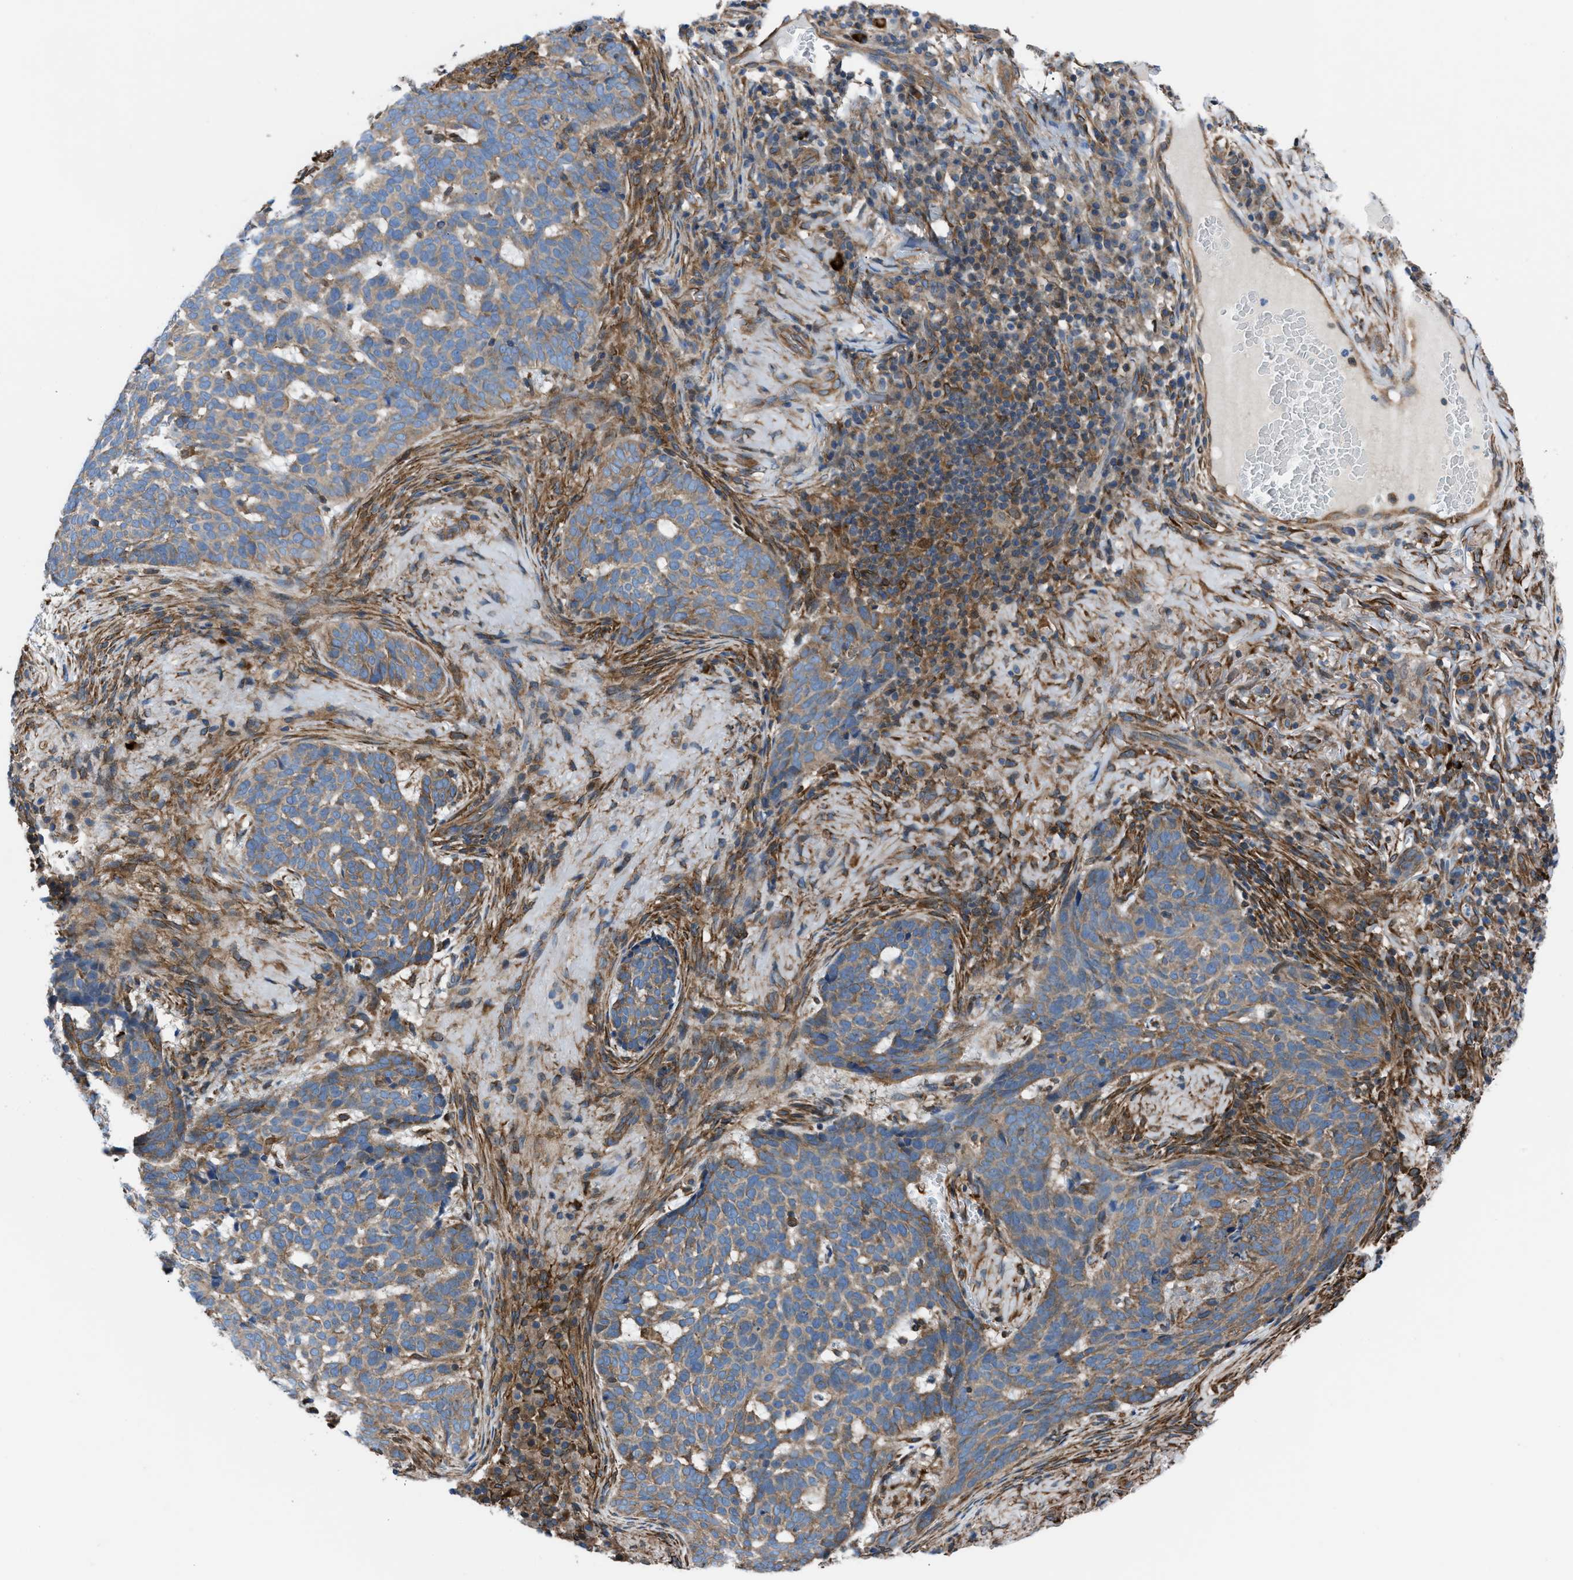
{"staining": {"intensity": "weak", "quantity": ">75%", "location": "cytoplasmic/membranous"}, "tissue": "skin cancer", "cell_type": "Tumor cells", "image_type": "cancer", "snomed": [{"axis": "morphology", "description": "Basal cell carcinoma"}, {"axis": "topography", "description": "Skin"}], "caption": "Immunohistochemical staining of human skin cancer (basal cell carcinoma) shows low levels of weak cytoplasmic/membranous staining in approximately >75% of tumor cells.", "gene": "DMAC1", "patient": {"sex": "male", "age": 85}}